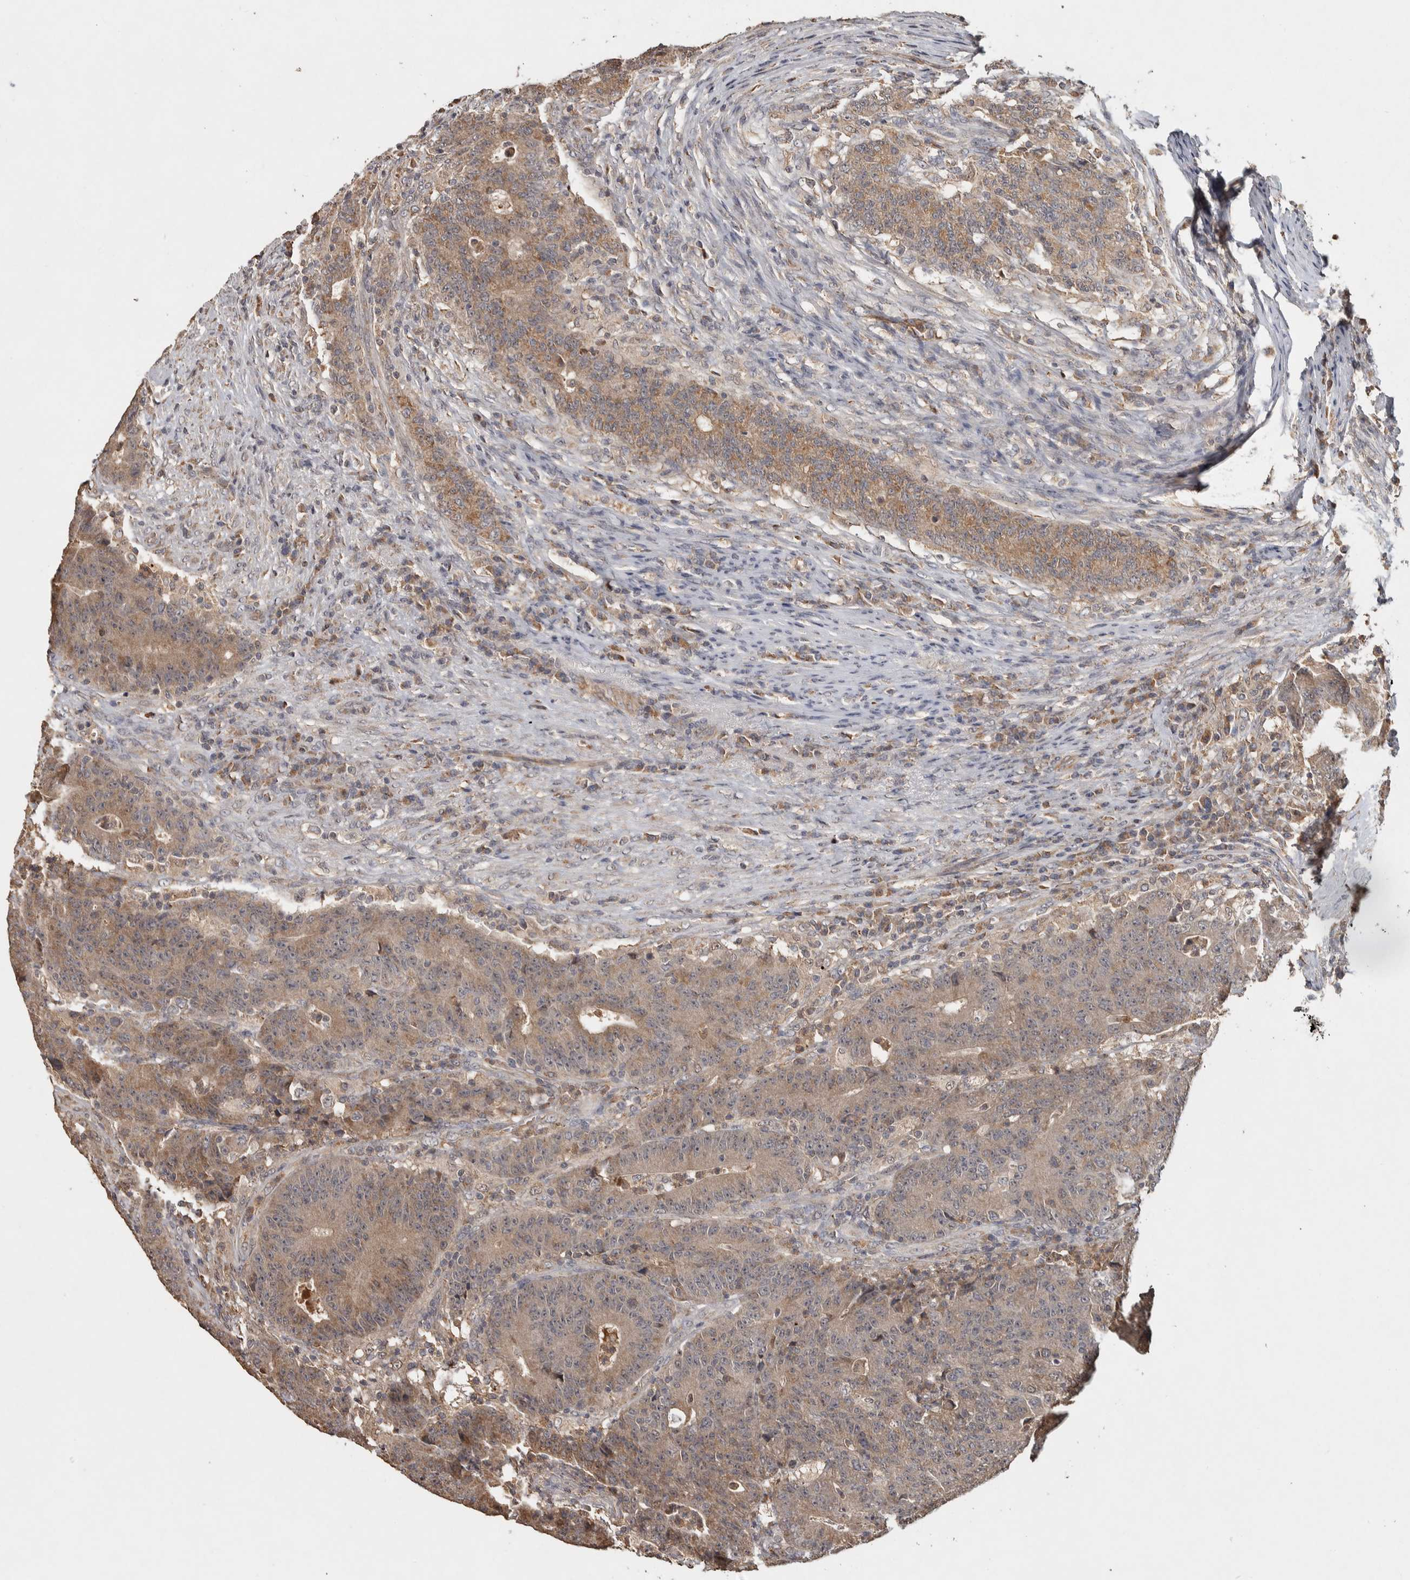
{"staining": {"intensity": "weak", "quantity": "<25%", "location": "cytoplasmic/membranous"}, "tissue": "colorectal cancer", "cell_type": "Tumor cells", "image_type": "cancer", "snomed": [{"axis": "morphology", "description": "Normal tissue, NOS"}, {"axis": "morphology", "description": "Adenocarcinoma, NOS"}, {"axis": "topography", "description": "Colon"}], "caption": "Colorectal adenocarcinoma stained for a protein using immunohistochemistry (IHC) exhibits no expression tumor cells.", "gene": "EIF3H", "patient": {"sex": "female", "age": 75}}